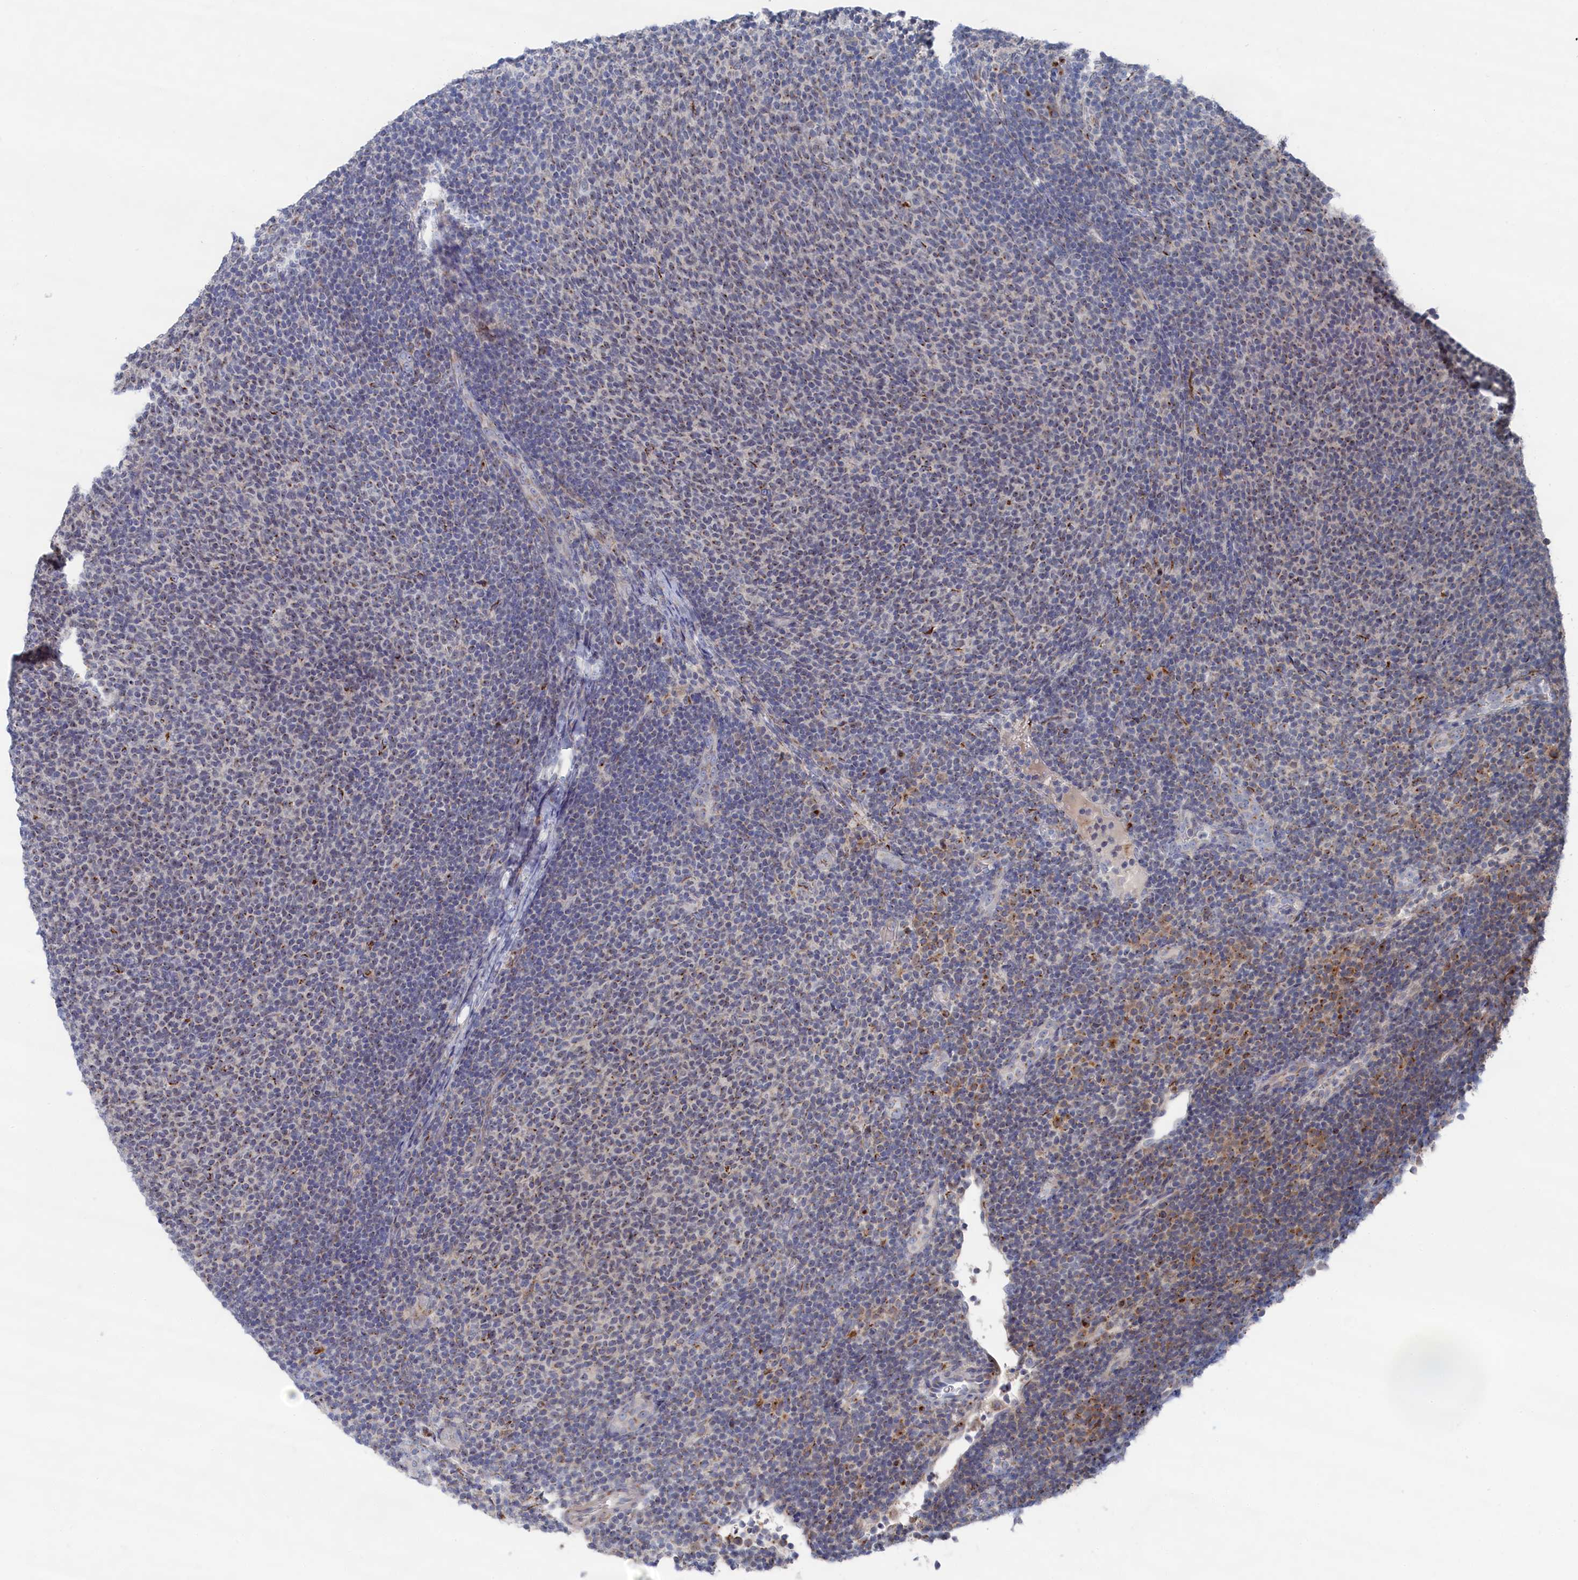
{"staining": {"intensity": "negative", "quantity": "none", "location": "none"}, "tissue": "lymphoma", "cell_type": "Tumor cells", "image_type": "cancer", "snomed": [{"axis": "morphology", "description": "Malignant lymphoma, non-Hodgkin's type, Low grade"}, {"axis": "topography", "description": "Lymph node"}], "caption": "IHC micrograph of neoplastic tissue: lymphoma stained with DAB demonstrates no significant protein staining in tumor cells. Nuclei are stained in blue.", "gene": "IRX1", "patient": {"sex": "male", "age": 66}}